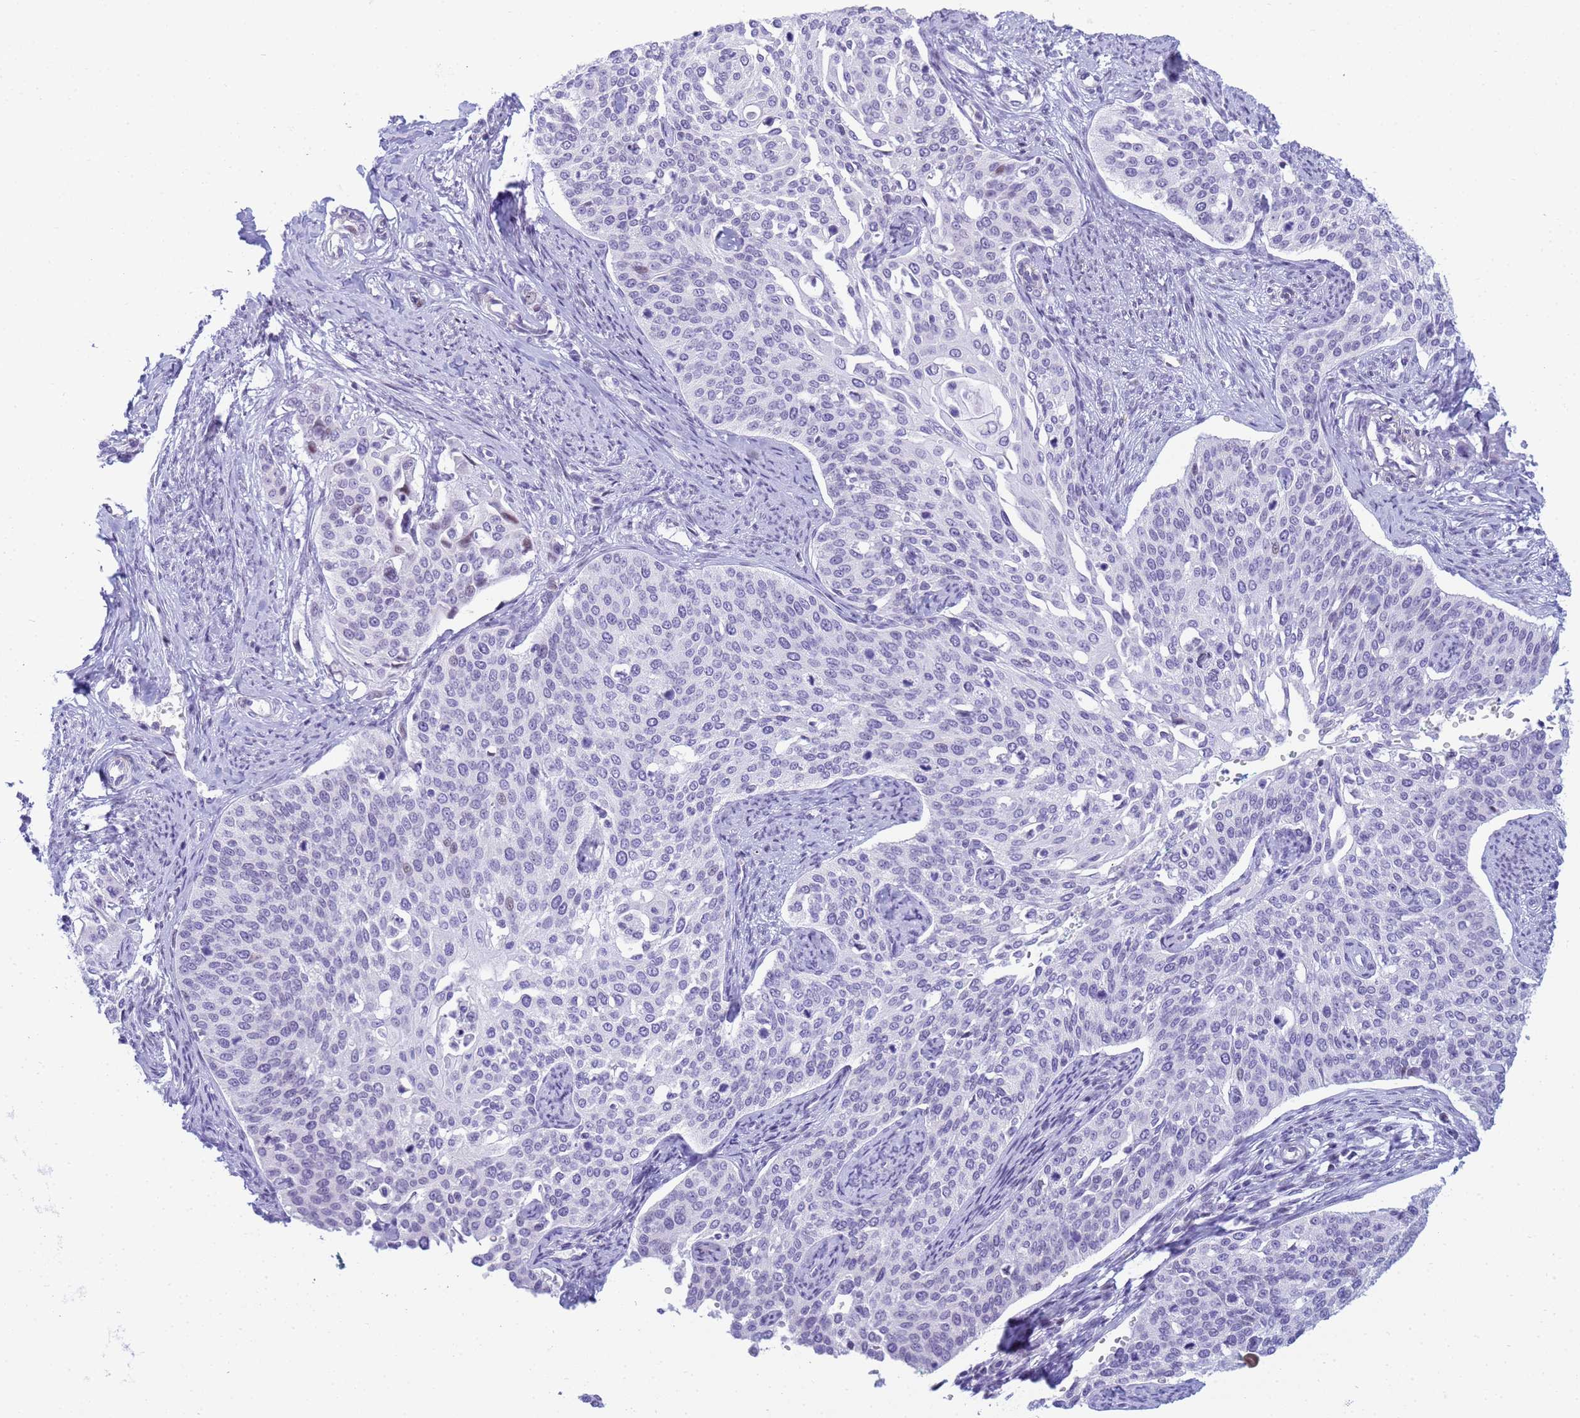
{"staining": {"intensity": "negative", "quantity": "none", "location": "none"}, "tissue": "cervical cancer", "cell_type": "Tumor cells", "image_type": "cancer", "snomed": [{"axis": "morphology", "description": "Squamous cell carcinoma, NOS"}, {"axis": "topography", "description": "Cervix"}], "caption": "Immunohistochemistry (IHC) photomicrograph of cervical cancer (squamous cell carcinoma) stained for a protein (brown), which shows no expression in tumor cells.", "gene": "SNX20", "patient": {"sex": "female", "age": 44}}